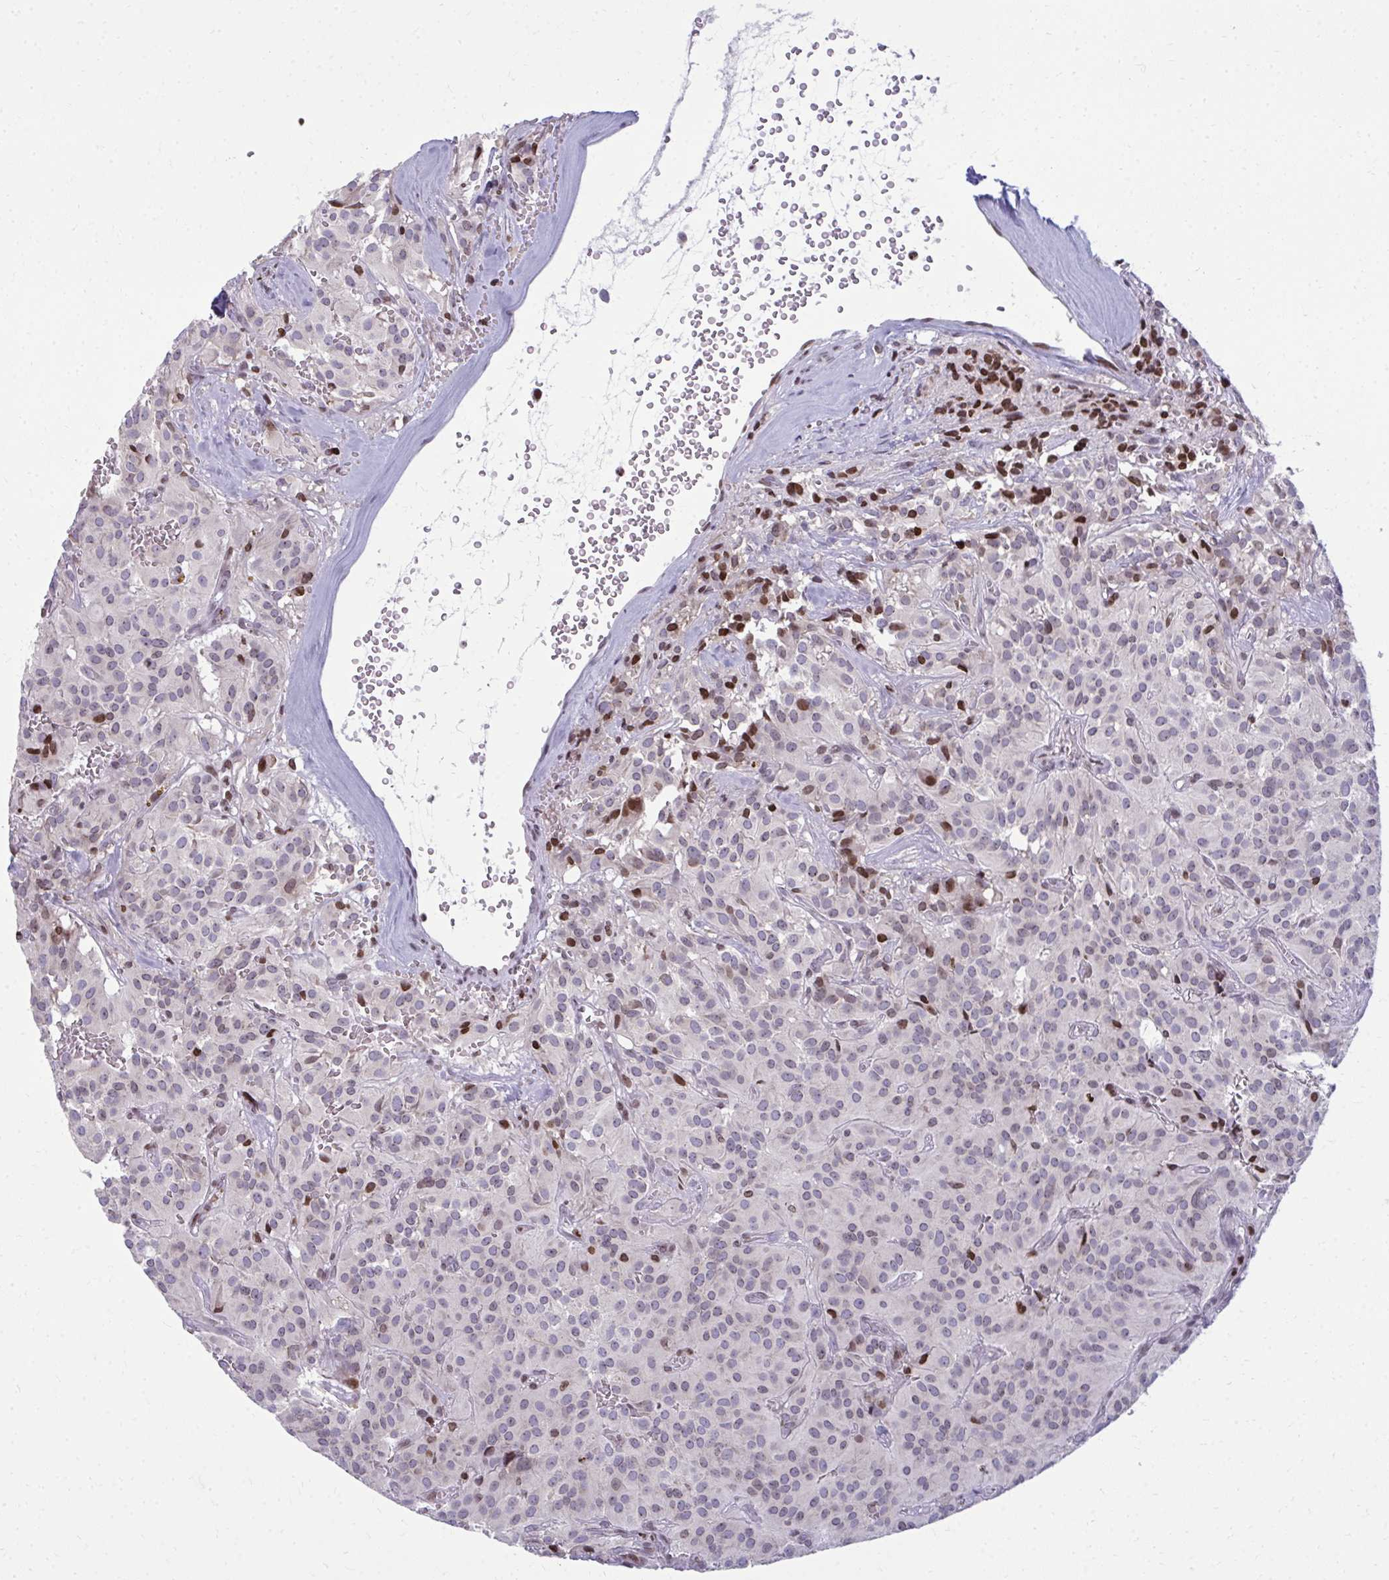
{"staining": {"intensity": "moderate", "quantity": "<25%", "location": "nuclear"}, "tissue": "glioma", "cell_type": "Tumor cells", "image_type": "cancer", "snomed": [{"axis": "morphology", "description": "Glioma, malignant, Low grade"}, {"axis": "topography", "description": "Brain"}], "caption": "Malignant glioma (low-grade) stained for a protein (brown) reveals moderate nuclear positive expression in about <25% of tumor cells.", "gene": "AP5M1", "patient": {"sex": "male", "age": 42}}